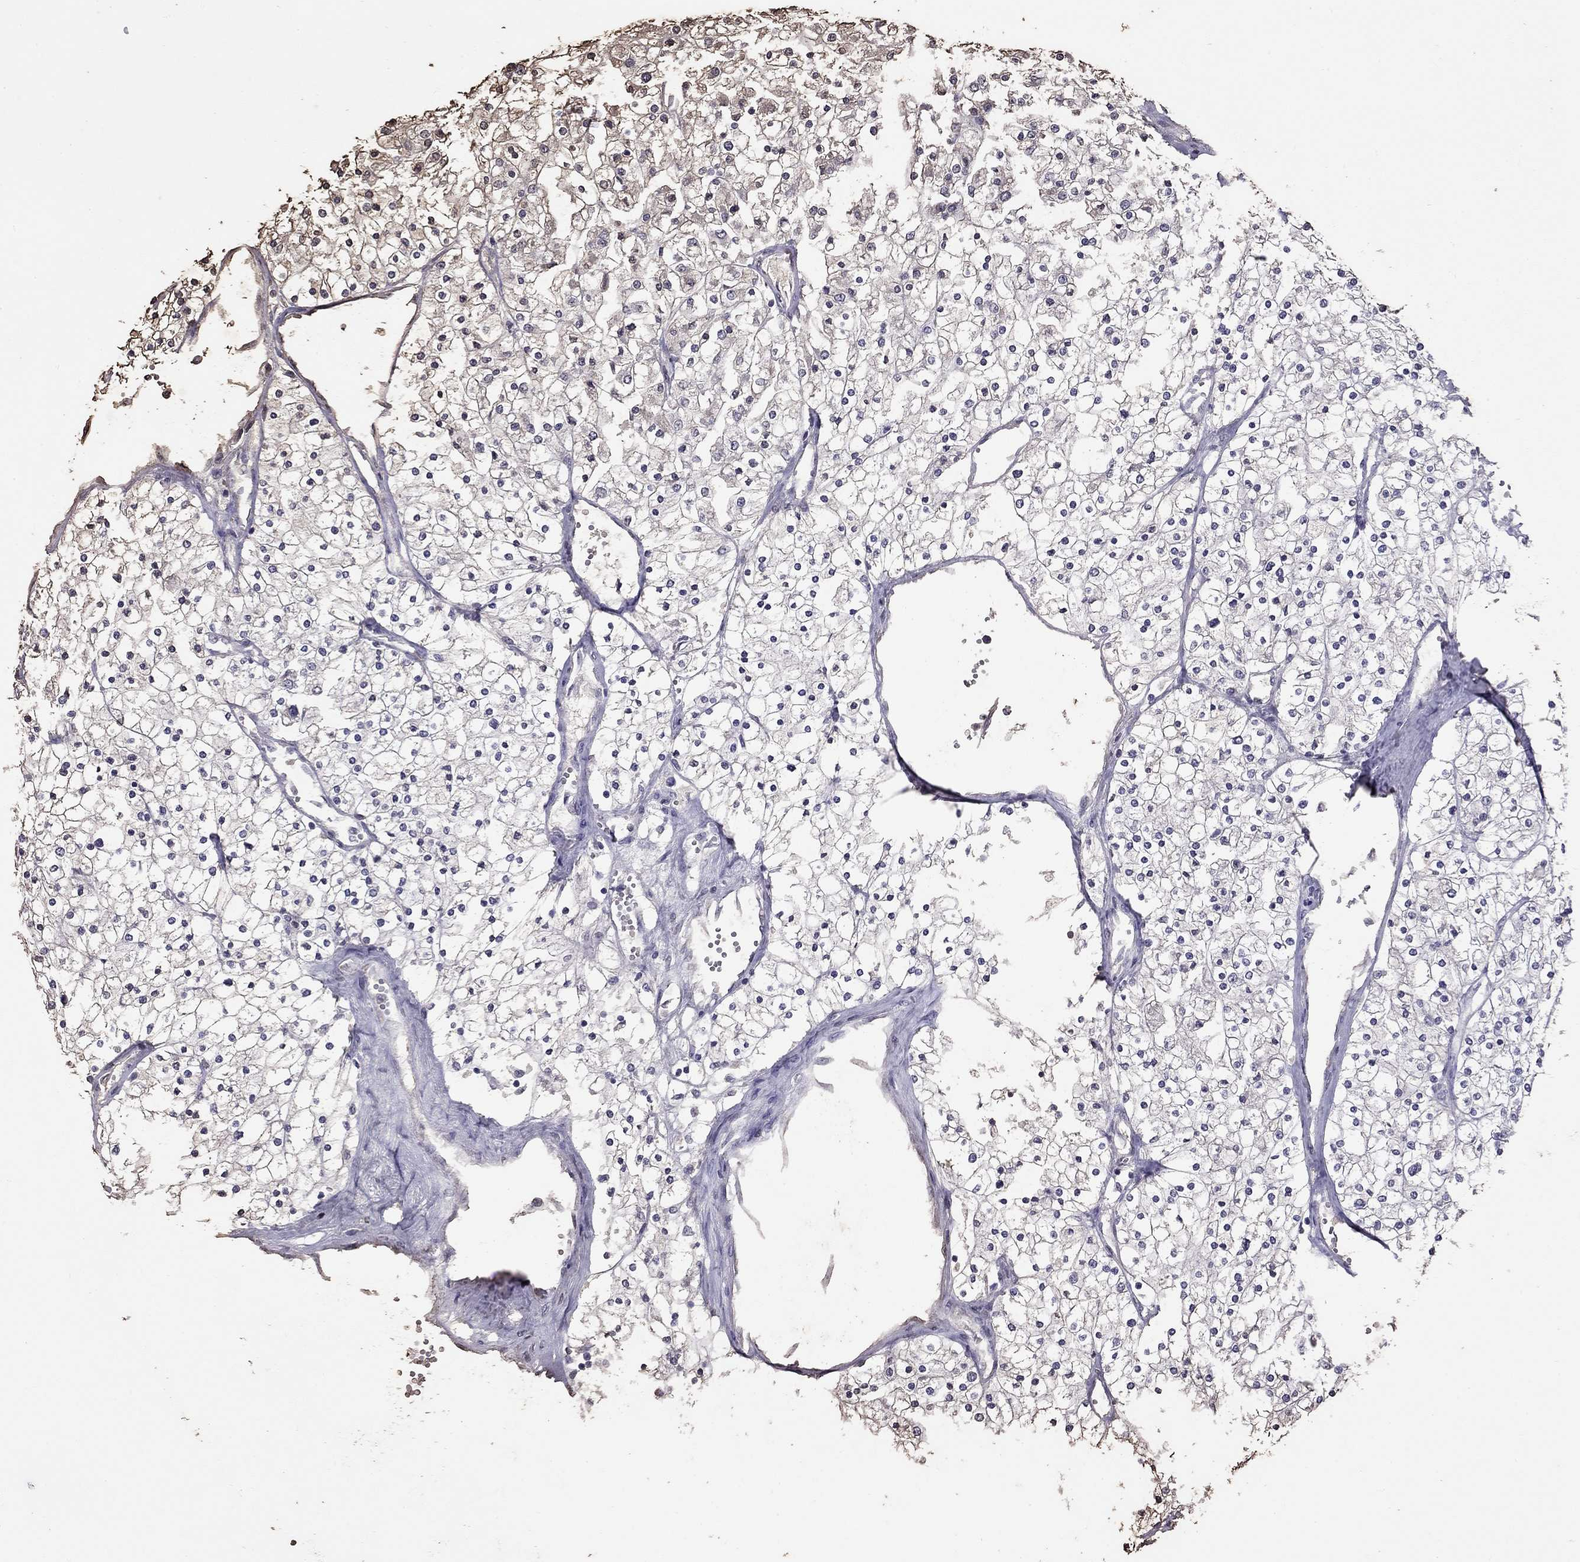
{"staining": {"intensity": "negative", "quantity": "none", "location": "none"}, "tissue": "renal cancer", "cell_type": "Tumor cells", "image_type": "cancer", "snomed": [{"axis": "morphology", "description": "Adenocarcinoma, NOS"}, {"axis": "topography", "description": "Kidney"}], "caption": "This is an immunohistochemistry (IHC) micrograph of renal cancer (adenocarcinoma). There is no positivity in tumor cells.", "gene": "SUN3", "patient": {"sex": "male", "age": 80}}